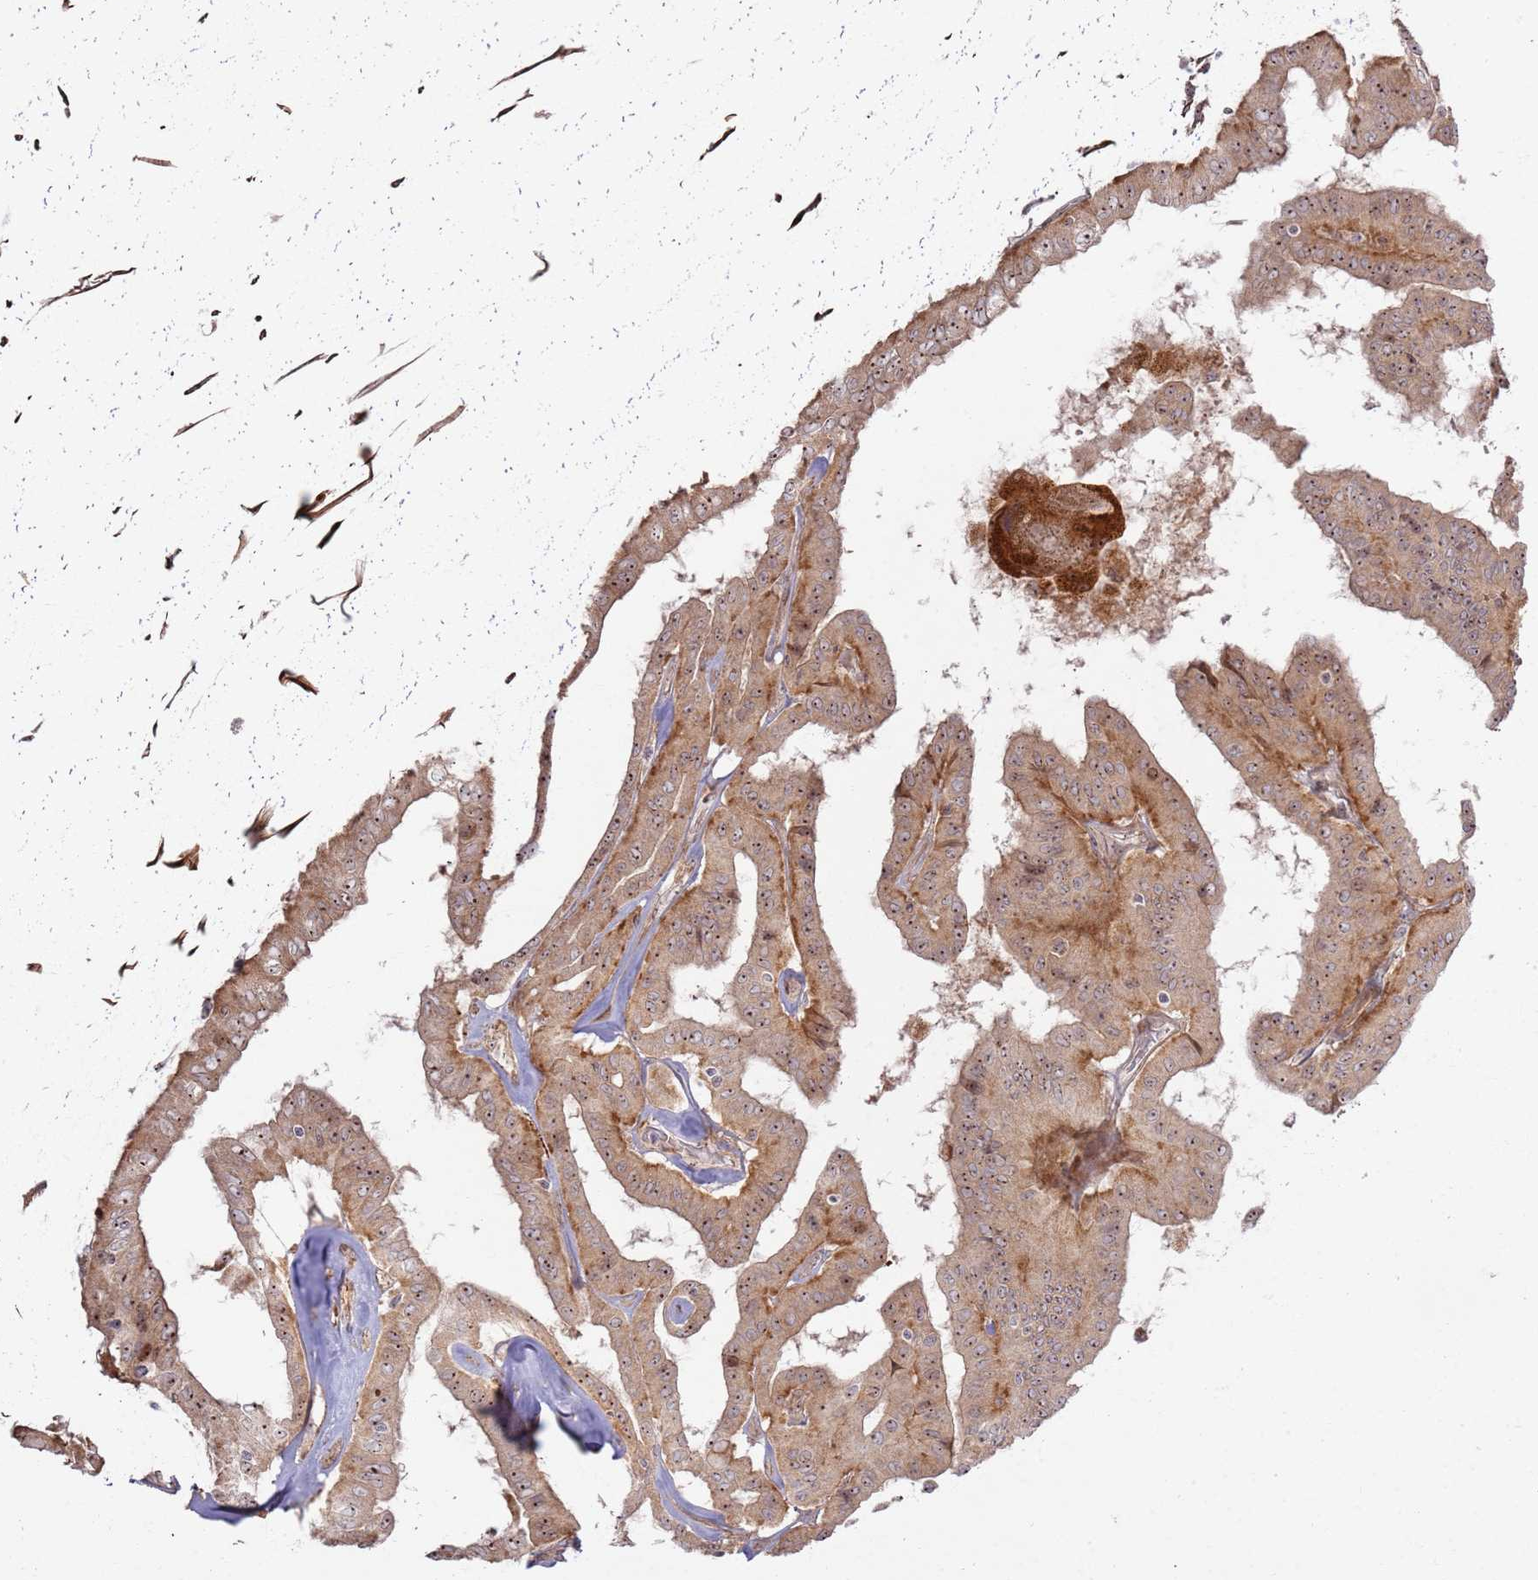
{"staining": {"intensity": "moderate", "quantity": ">75%", "location": "cytoplasmic/membranous,nuclear"}, "tissue": "thyroid cancer", "cell_type": "Tumor cells", "image_type": "cancer", "snomed": [{"axis": "morphology", "description": "Papillary adenocarcinoma, NOS"}, {"axis": "topography", "description": "Thyroid gland"}], "caption": "Human thyroid papillary adenocarcinoma stained for a protein (brown) displays moderate cytoplasmic/membranous and nuclear positive positivity in about >75% of tumor cells.", "gene": "CNPY1", "patient": {"sex": "female", "age": 59}}